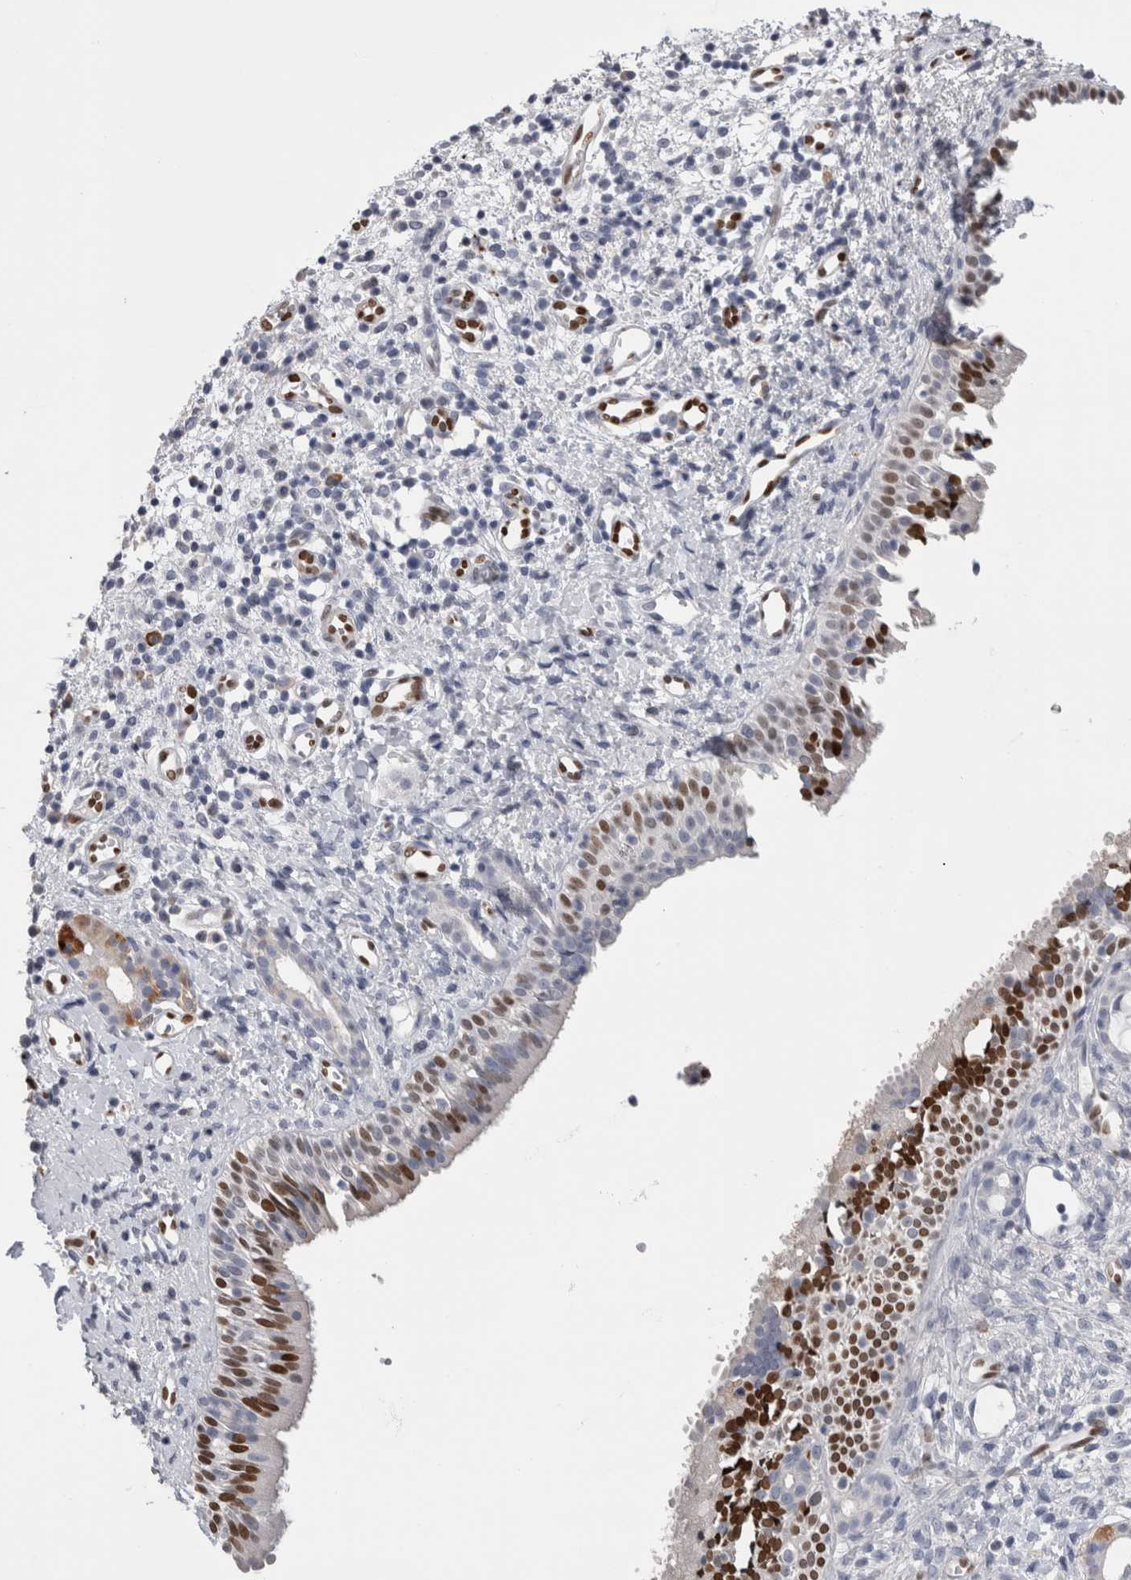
{"staining": {"intensity": "strong", "quantity": "25%-75%", "location": "nuclear"}, "tissue": "nasopharynx", "cell_type": "Respiratory epithelial cells", "image_type": "normal", "snomed": [{"axis": "morphology", "description": "Normal tissue, NOS"}, {"axis": "topography", "description": "Nasopharynx"}], "caption": "A photomicrograph of nasopharynx stained for a protein reveals strong nuclear brown staining in respiratory epithelial cells. (Brightfield microscopy of DAB IHC at high magnification).", "gene": "IL33", "patient": {"sex": "male", "age": 22}}